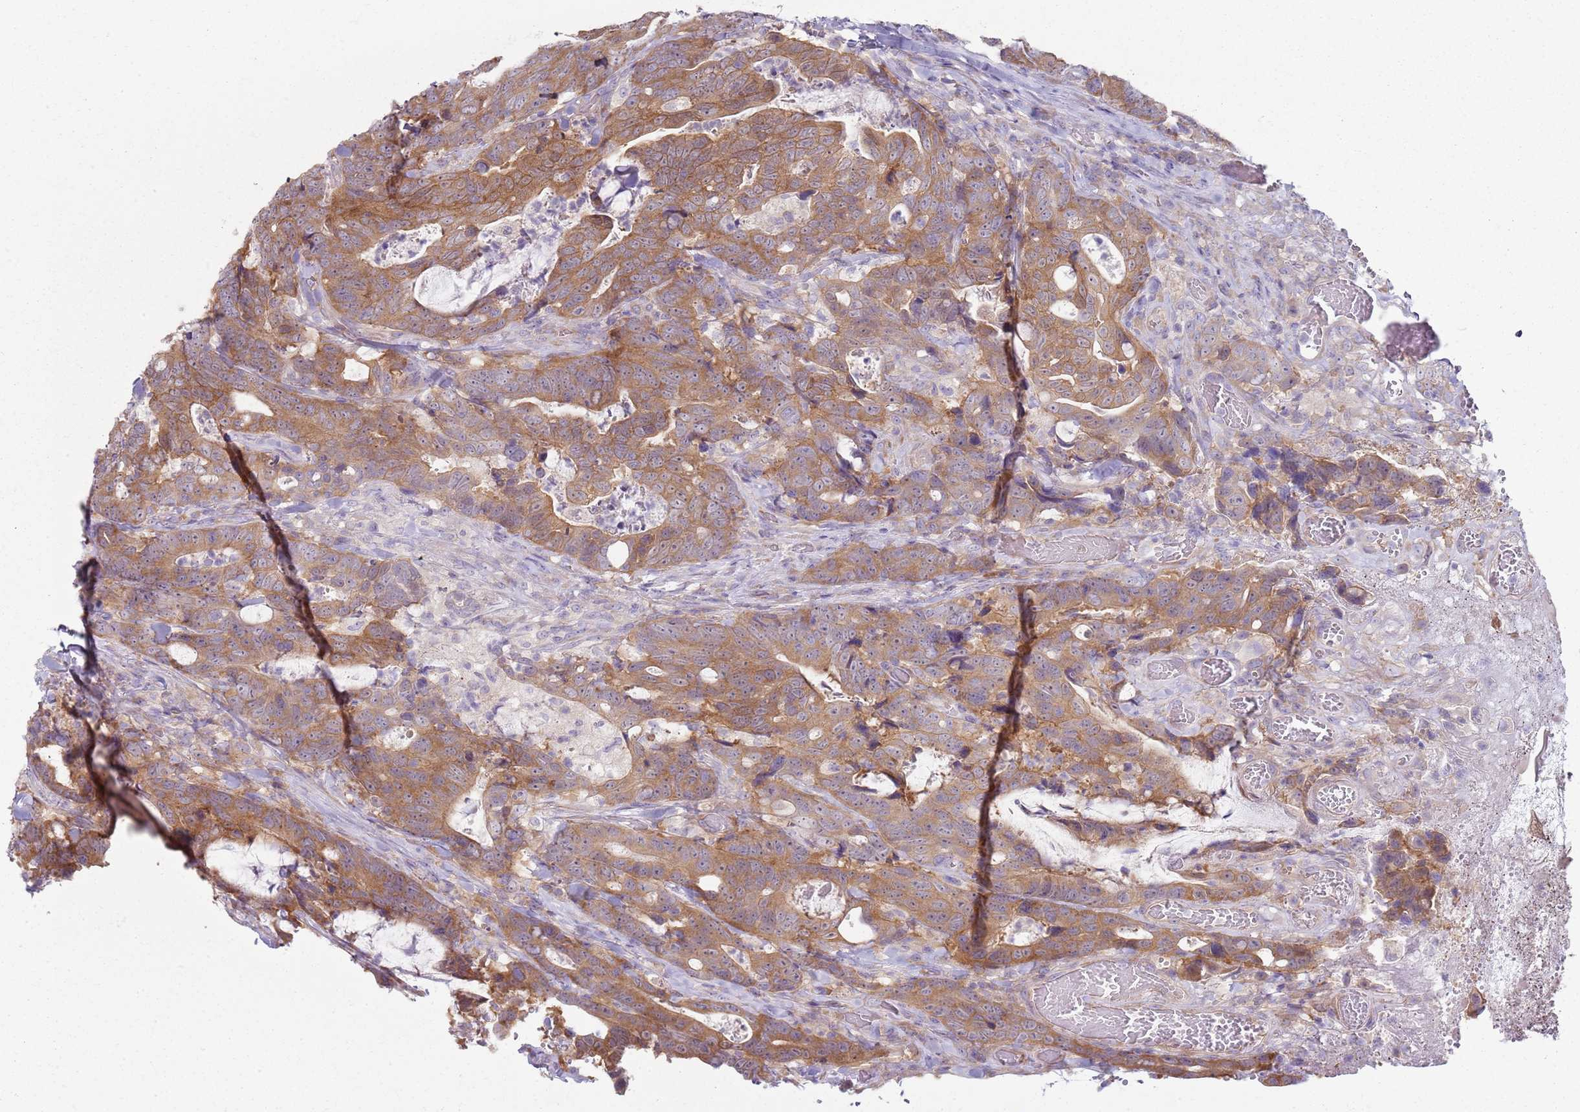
{"staining": {"intensity": "moderate", "quantity": ">75%", "location": "cytoplasmic/membranous"}, "tissue": "colorectal cancer", "cell_type": "Tumor cells", "image_type": "cancer", "snomed": [{"axis": "morphology", "description": "Adenocarcinoma, NOS"}, {"axis": "topography", "description": "Colon"}], "caption": "DAB immunohistochemical staining of human colorectal cancer shows moderate cytoplasmic/membranous protein expression in about >75% of tumor cells.", "gene": "SLC26A6", "patient": {"sex": "female", "age": 82}}